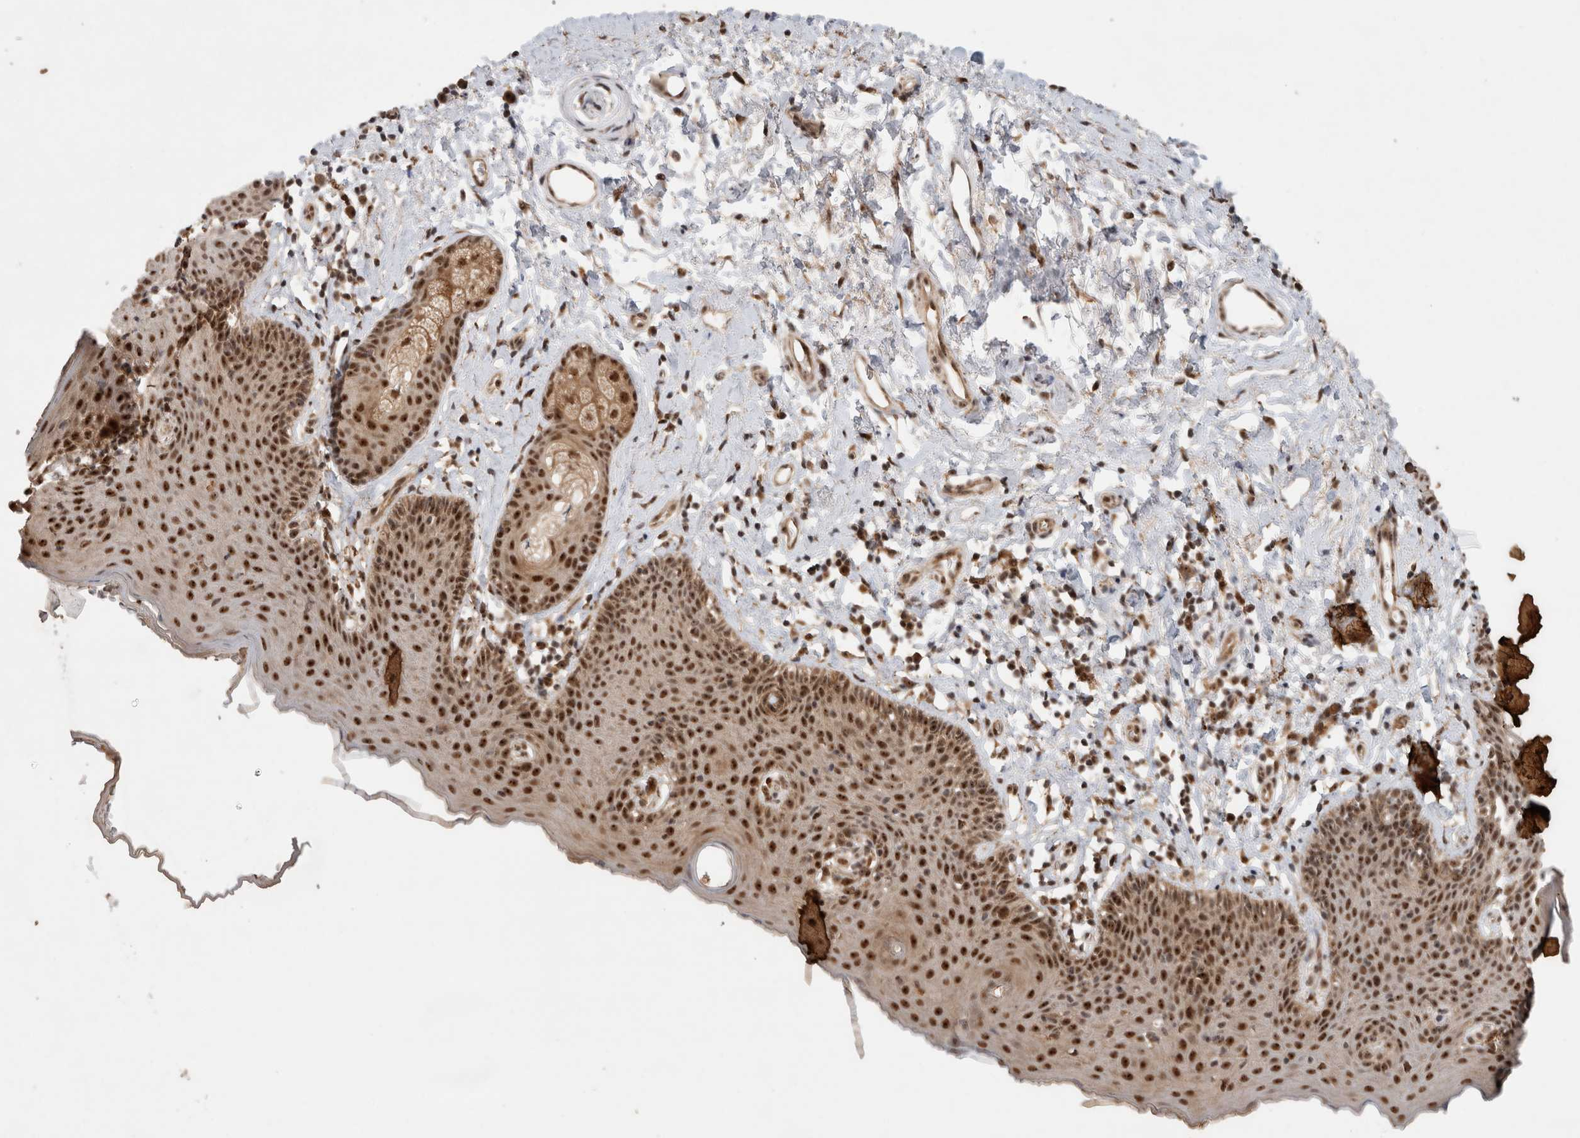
{"staining": {"intensity": "strong", "quantity": ">75%", "location": "nuclear"}, "tissue": "skin", "cell_type": "Epidermal cells", "image_type": "normal", "snomed": [{"axis": "morphology", "description": "Normal tissue, NOS"}, {"axis": "topography", "description": "Vulva"}], "caption": "Skin stained with immunohistochemistry (IHC) reveals strong nuclear expression in about >75% of epidermal cells. Using DAB (brown) and hematoxylin (blue) stains, captured at high magnification using brightfield microscopy.", "gene": "MPHOSPH6", "patient": {"sex": "female", "age": 66}}